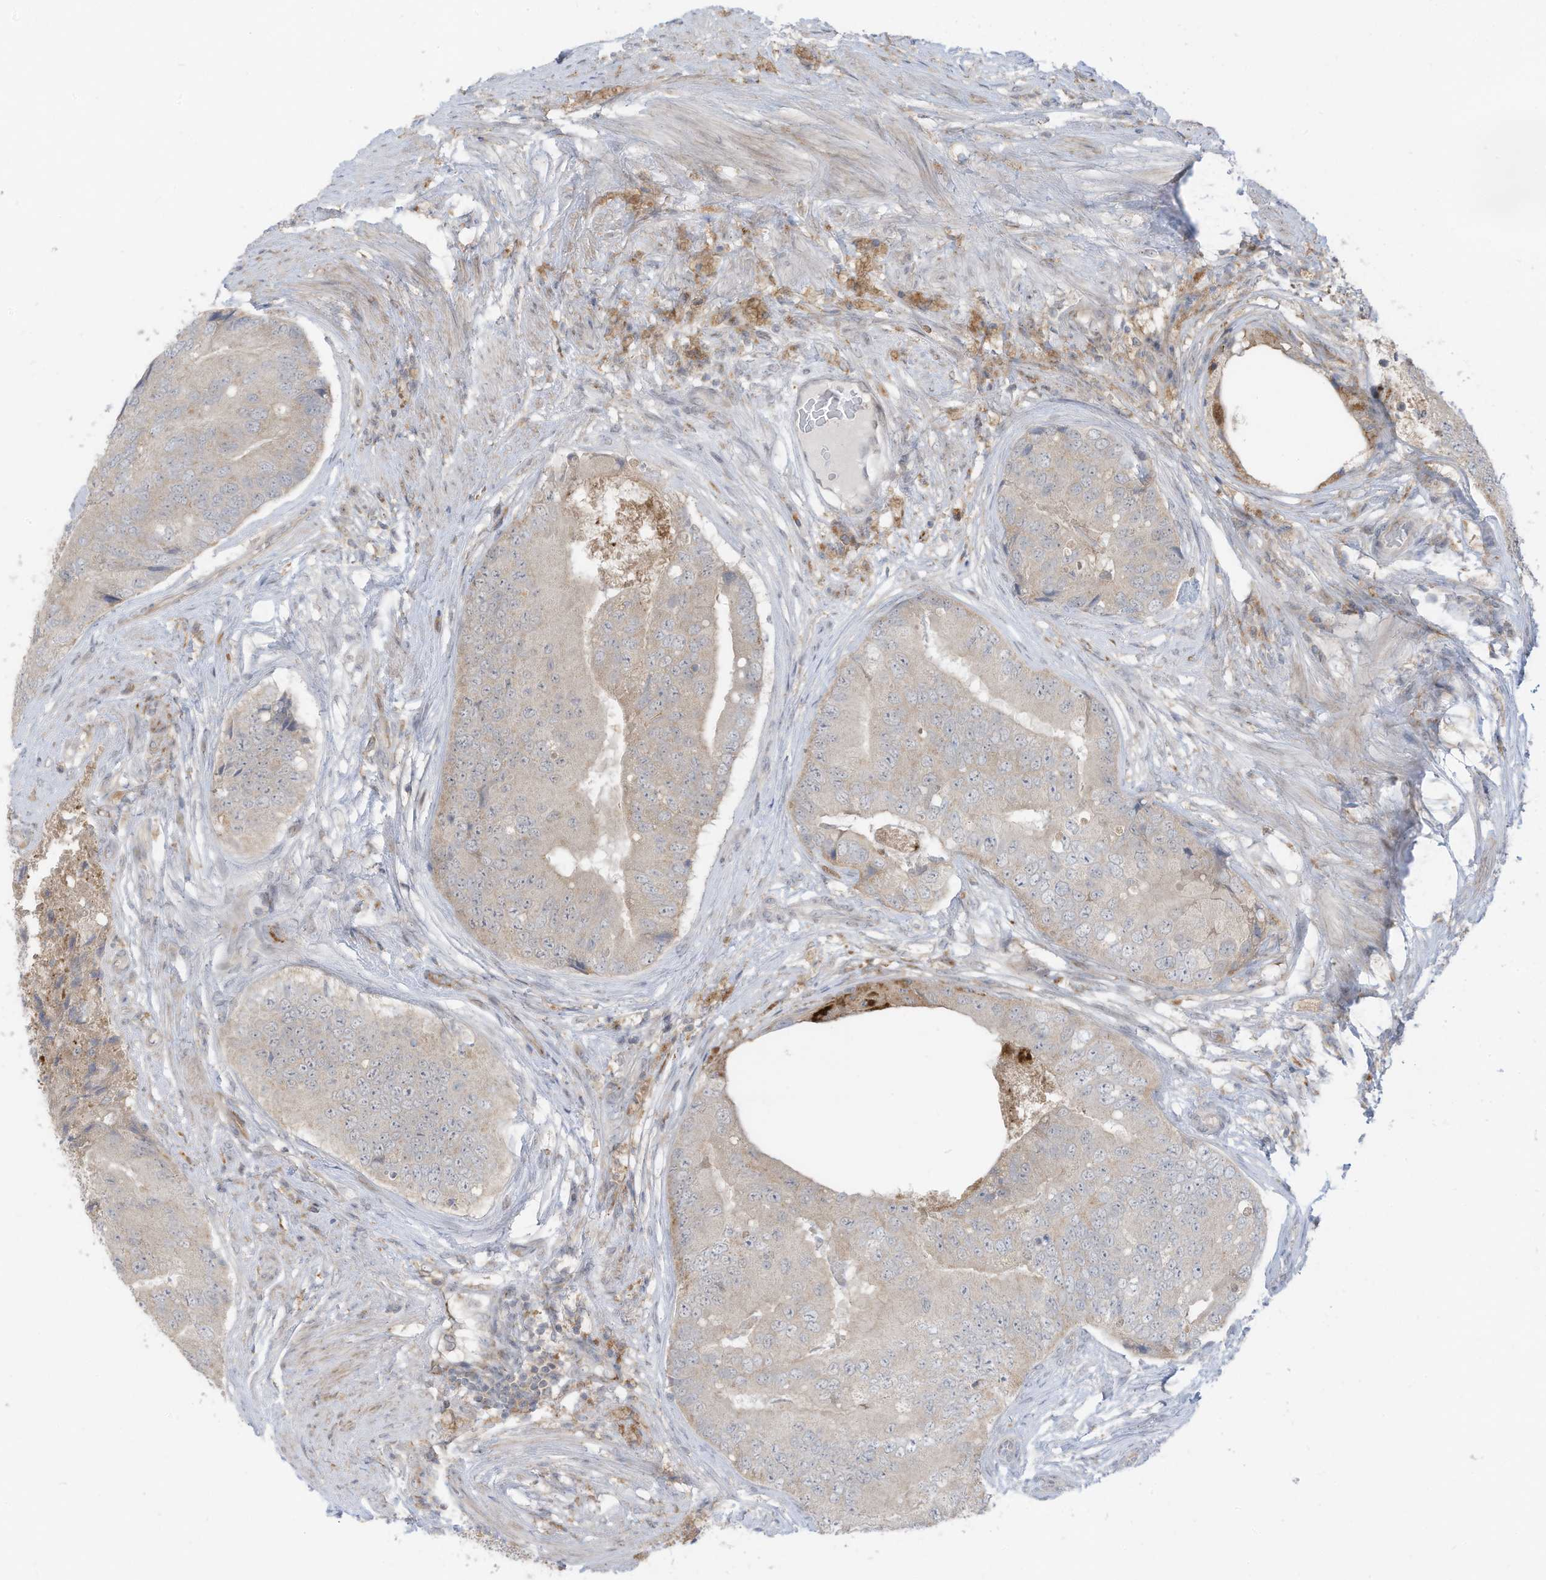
{"staining": {"intensity": "negative", "quantity": "none", "location": "none"}, "tissue": "prostate cancer", "cell_type": "Tumor cells", "image_type": "cancer", "snomed": [{"axis": "morphology", "description": "Adenocarcinoma, High grade"}, {"axis": "topography", "description": "Prostate"}], "caption": "Immunohistochemical staining of human prostate cancer displays no significant expression in tumor cells.", "gene": "DZIP3", "patient": {"sex": "male", "age": 70}}